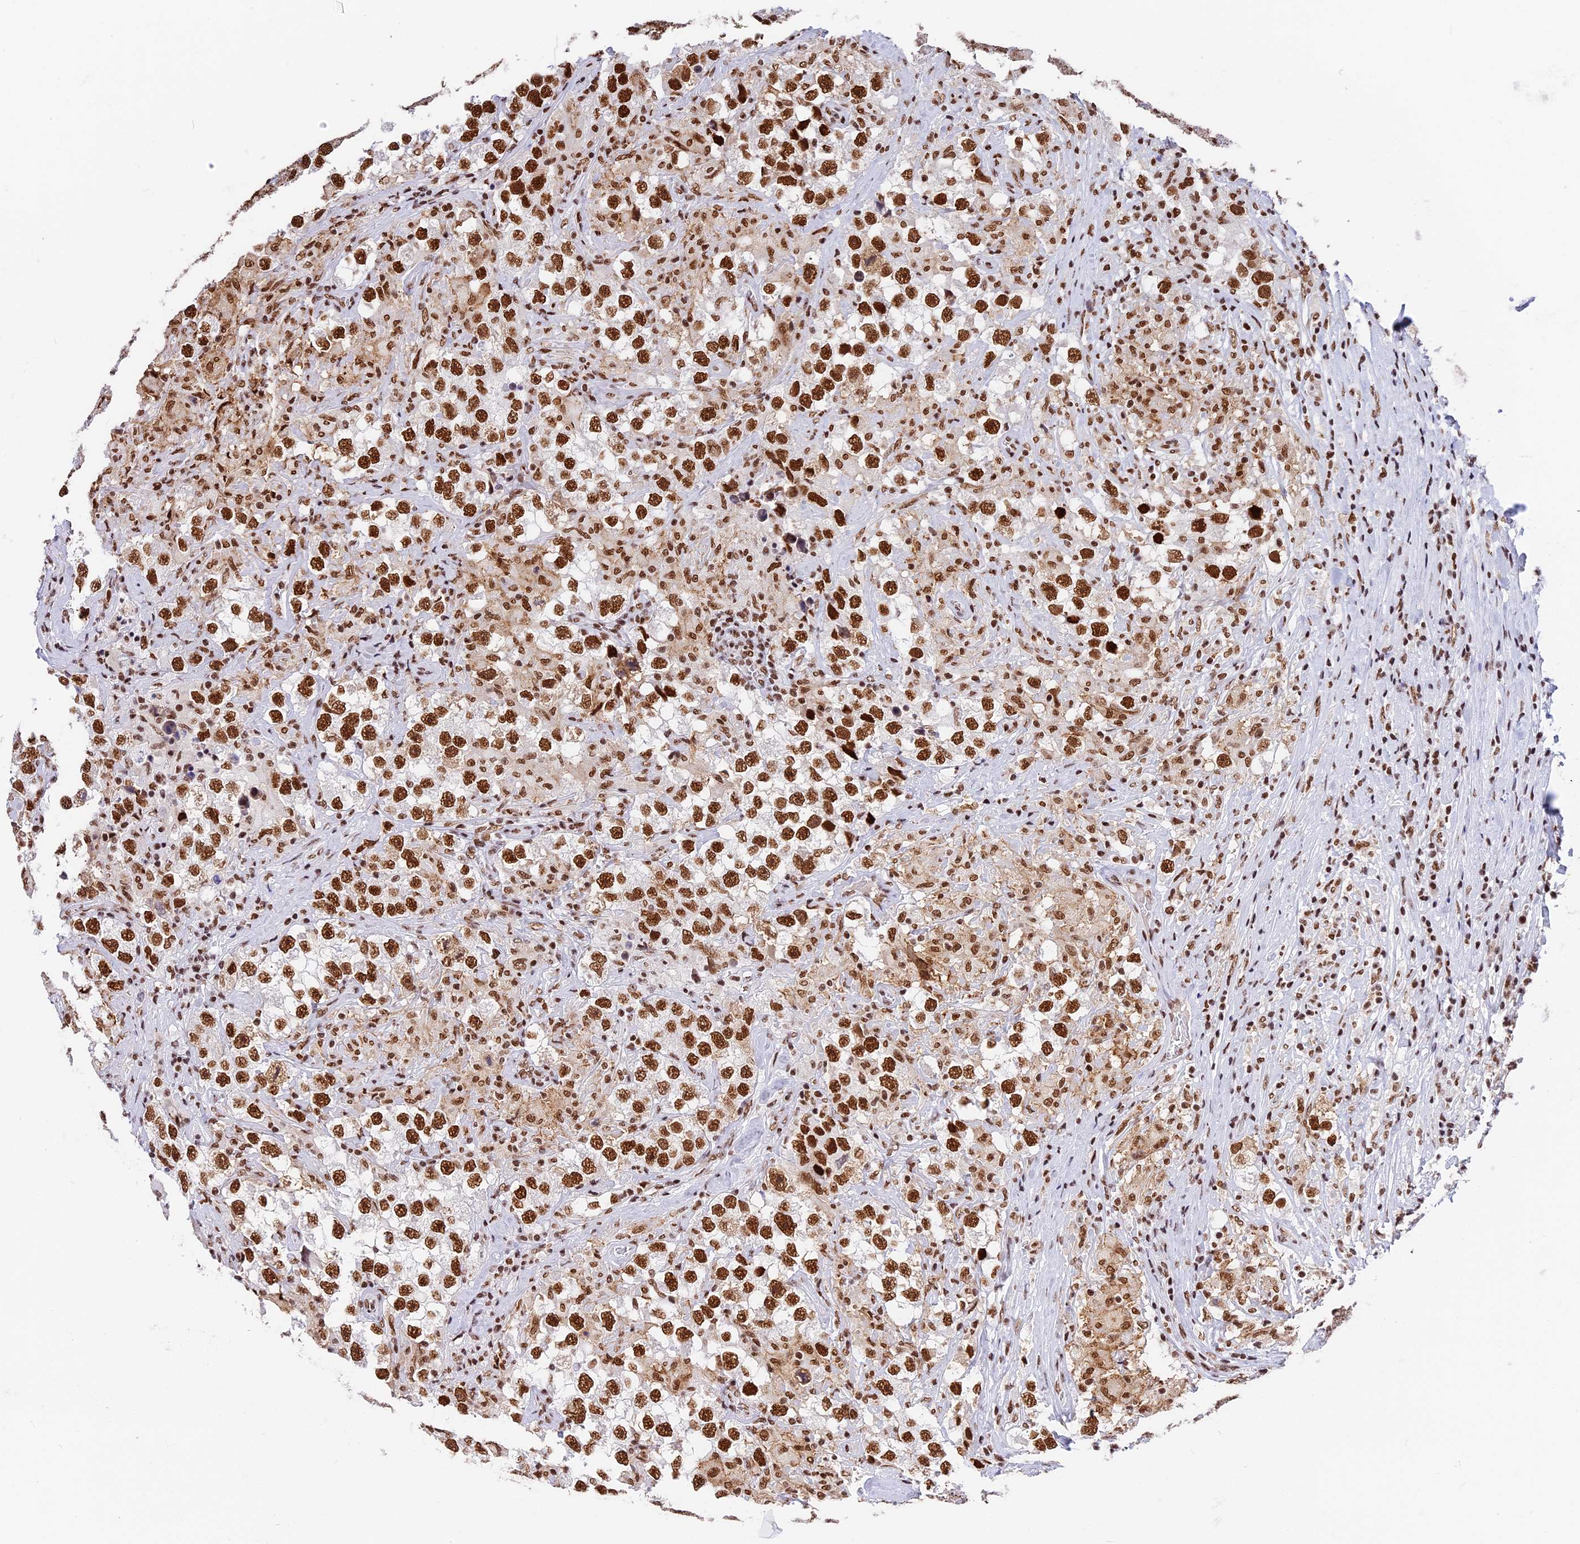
{"staining": {"intensity": "strong", "quantity": ">75%", "location": "nuclear"}, "tissue": "testis cancer", "cell_type": "Tumor cells", "image_type": "cancer", "snomed": [{"axis": "morphology", "description": "Seminoma, NOS"}, {"axis": "topography", "description": "Testis"}], "caption": "Testis cancer stained with IHC reveals strong nuclear positivity in approximately >75% of tumor cells. The staining was performed using DAB, with brown indicating positive protein expression. Nuclei are stained blue with hematoxylin.", "gene": "SBNO1", "patient": {"sex": "male", "age": 46}}